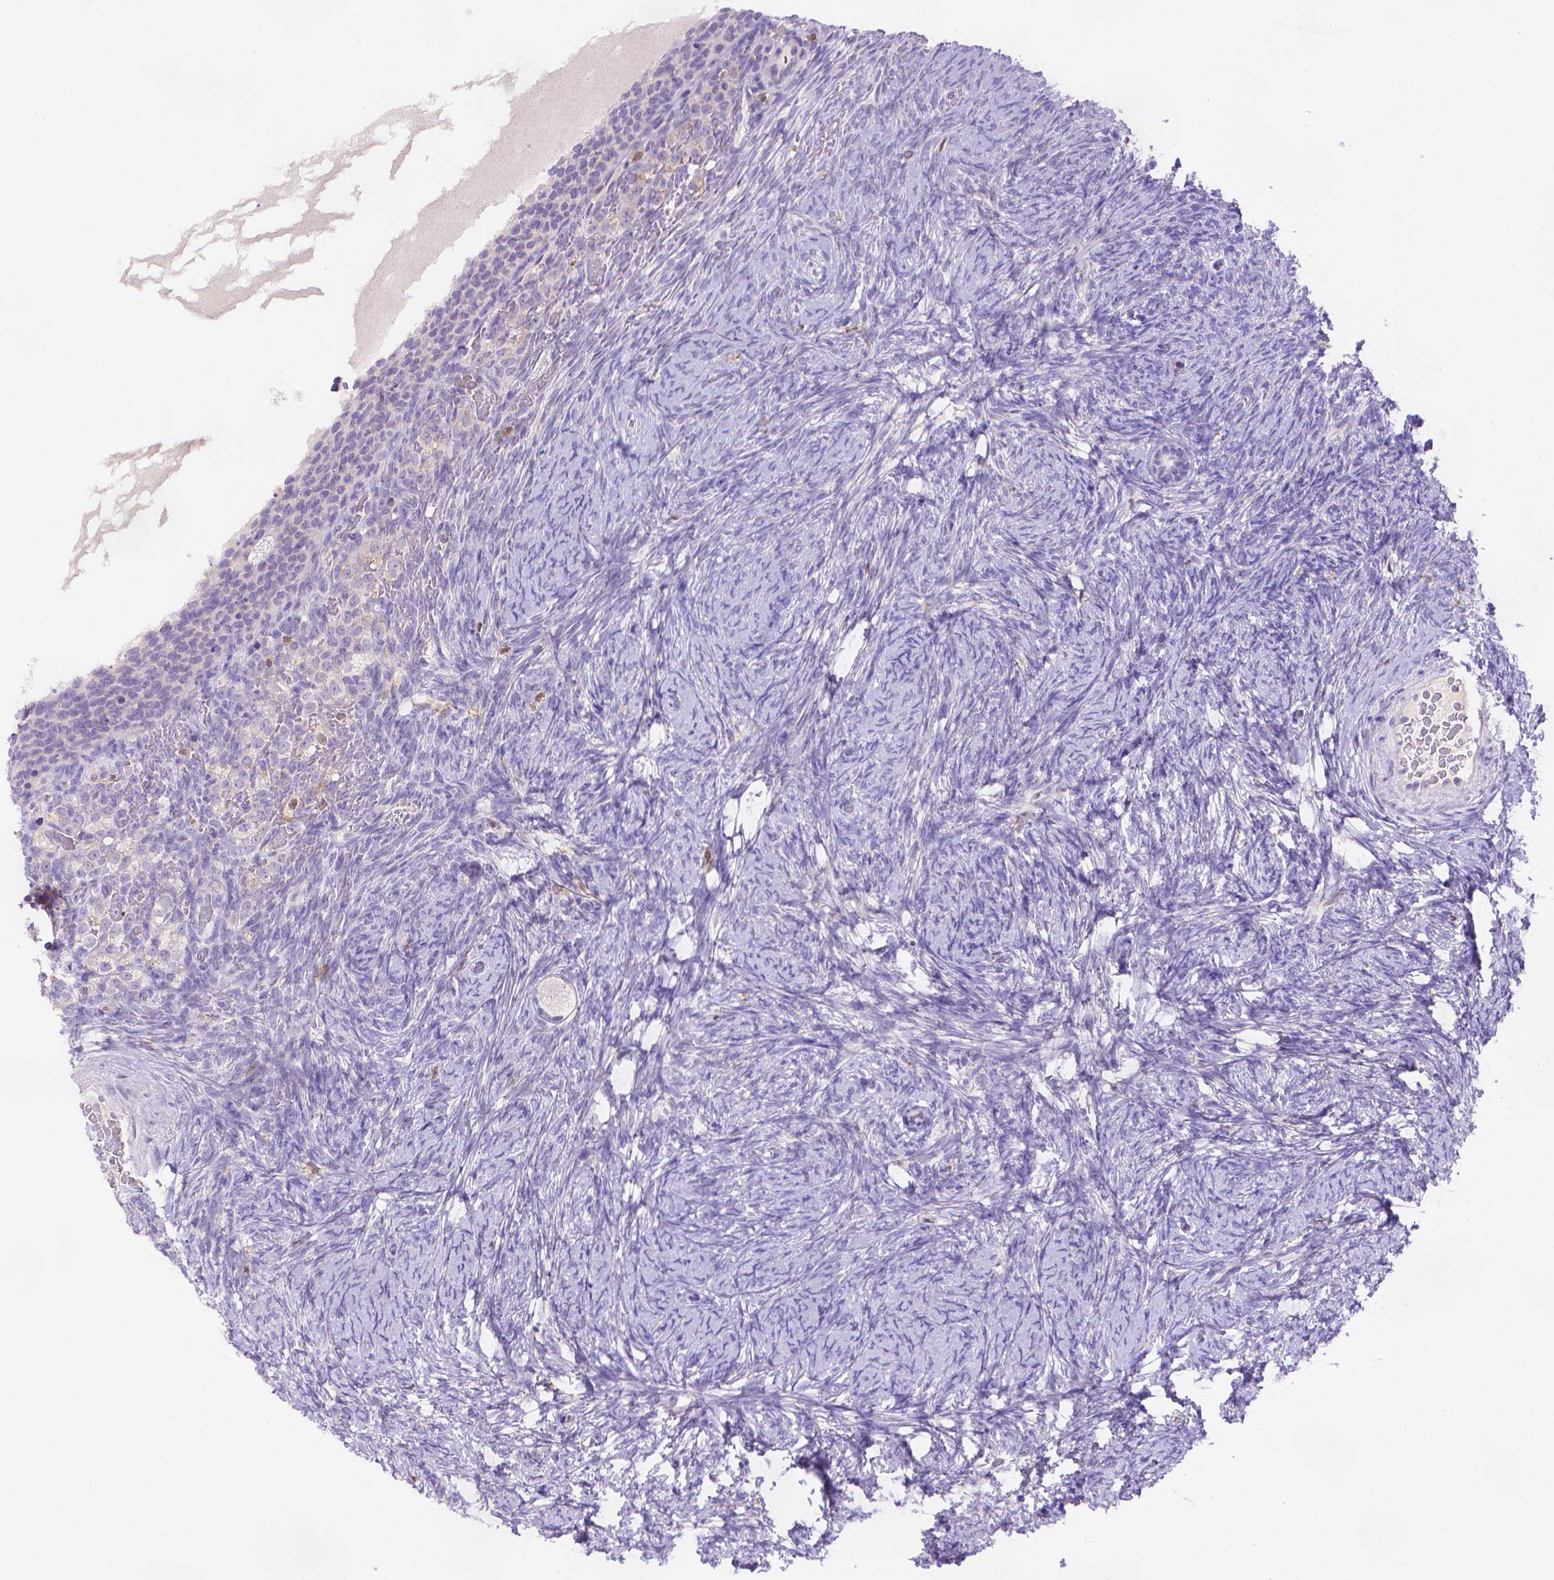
{"staining": {"intensity": "negative", "quantity": "none", "location": "none"}, "tissue": "ovary", "cell_type": "Follicle cells", "image_type": "normal", "snomed": [{"axis": "morphology", "description": "Normal tissue, NOS"}, {"axis": "topography", "description": "Ovary"}], "caption": "Ovary stained for a protein using immunohistochemistry (IHC) shows no positivity follicle cells.", "gene": "FGD2", "patient": {"sex": "female", "age": 34}}